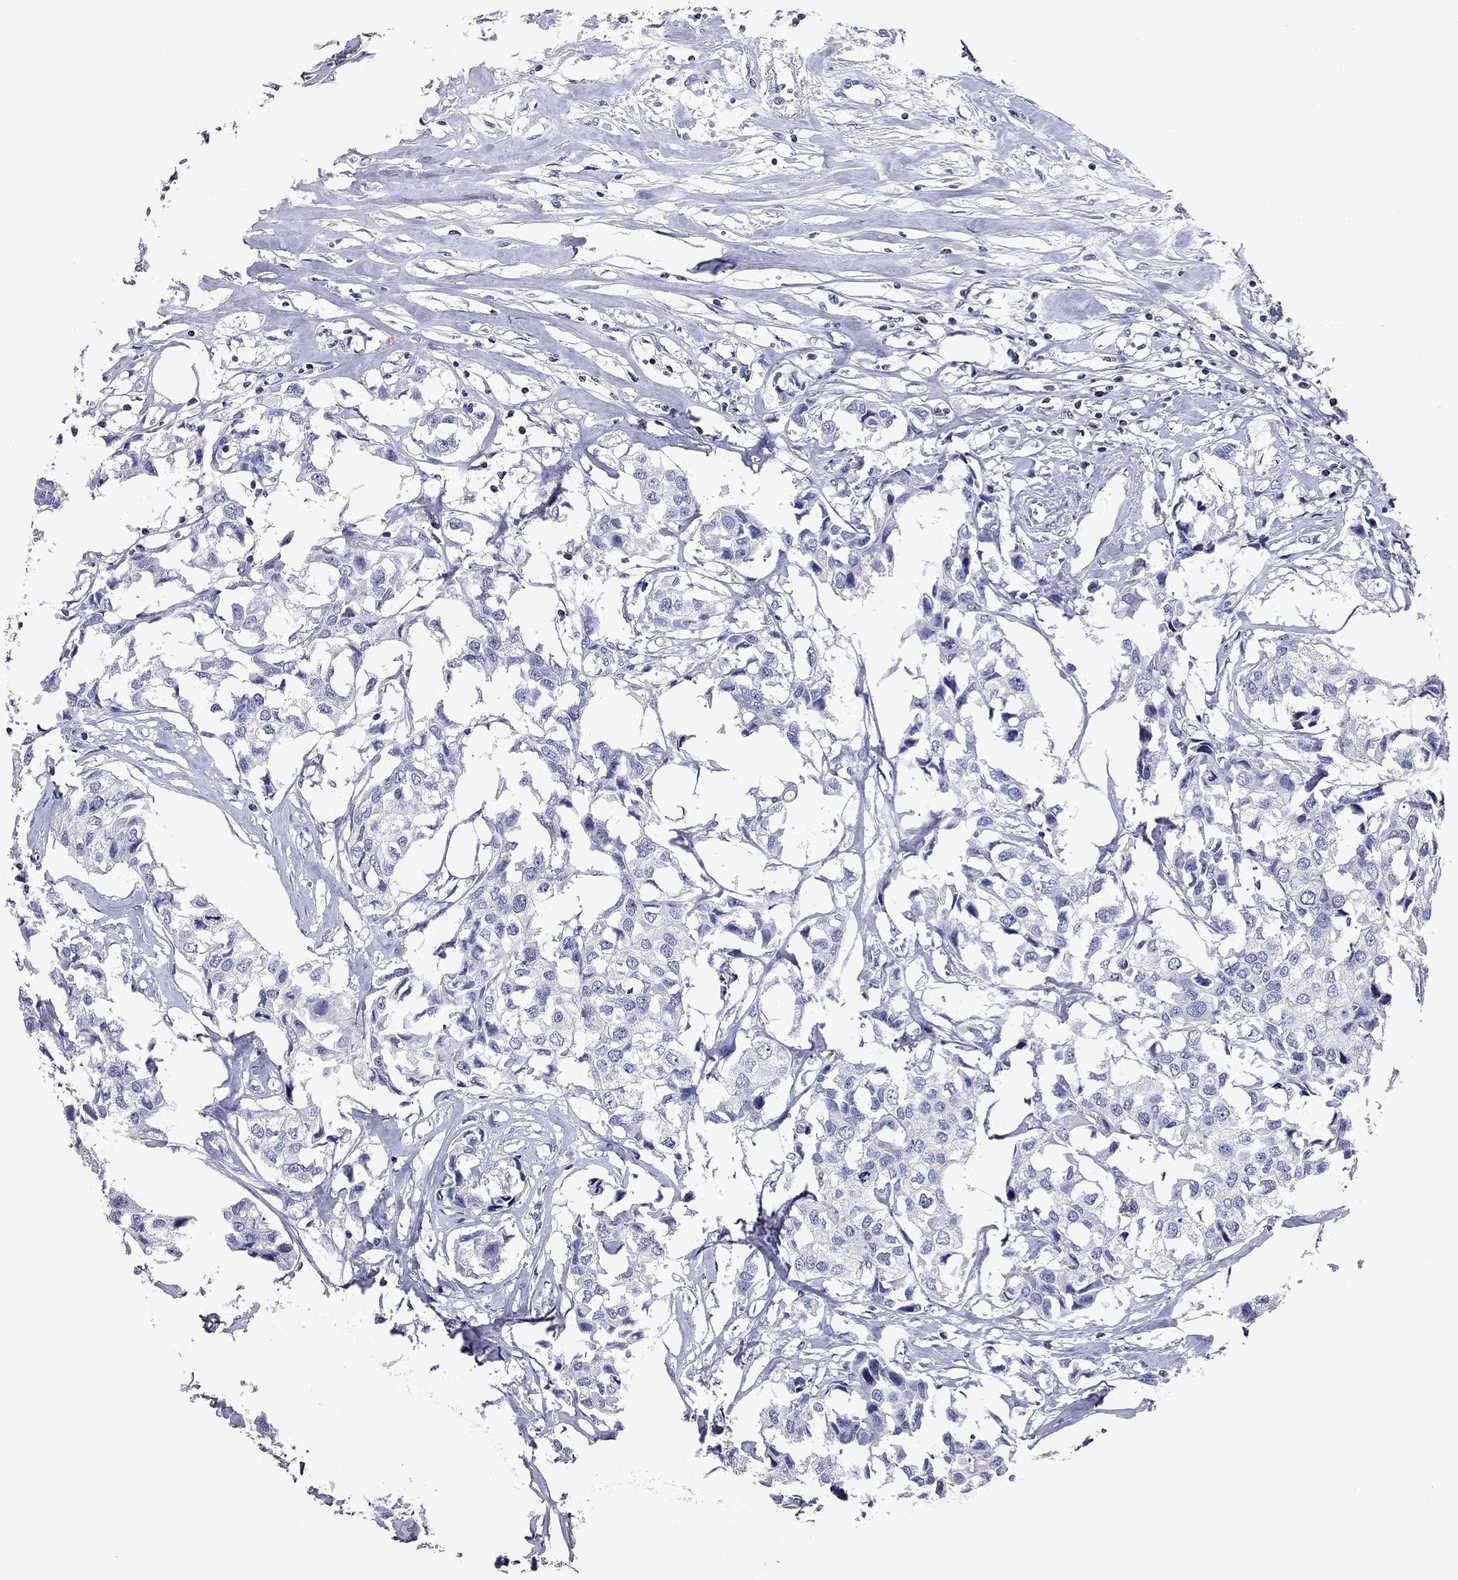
{"staining": {"intensity": "negative", "quantity": "none", "location": "none"}, "tissue": "breast cancer", "cell_type": "Tumor cells", "image_type": "cancer", "snomed": [{"axis": "morphology", "description": "Duct carcinoma"}, {"axis": "topography", "description": "Breast"}], "caption": "An IHC histopathology image of breast cancer (invasive ductal carcinoma) is shown. There is no staining in tumor cells of breast cancer (invasive ductal carcinoma).", "gene": "GZMK", "patient": {"sex": "female", "age": 80}}